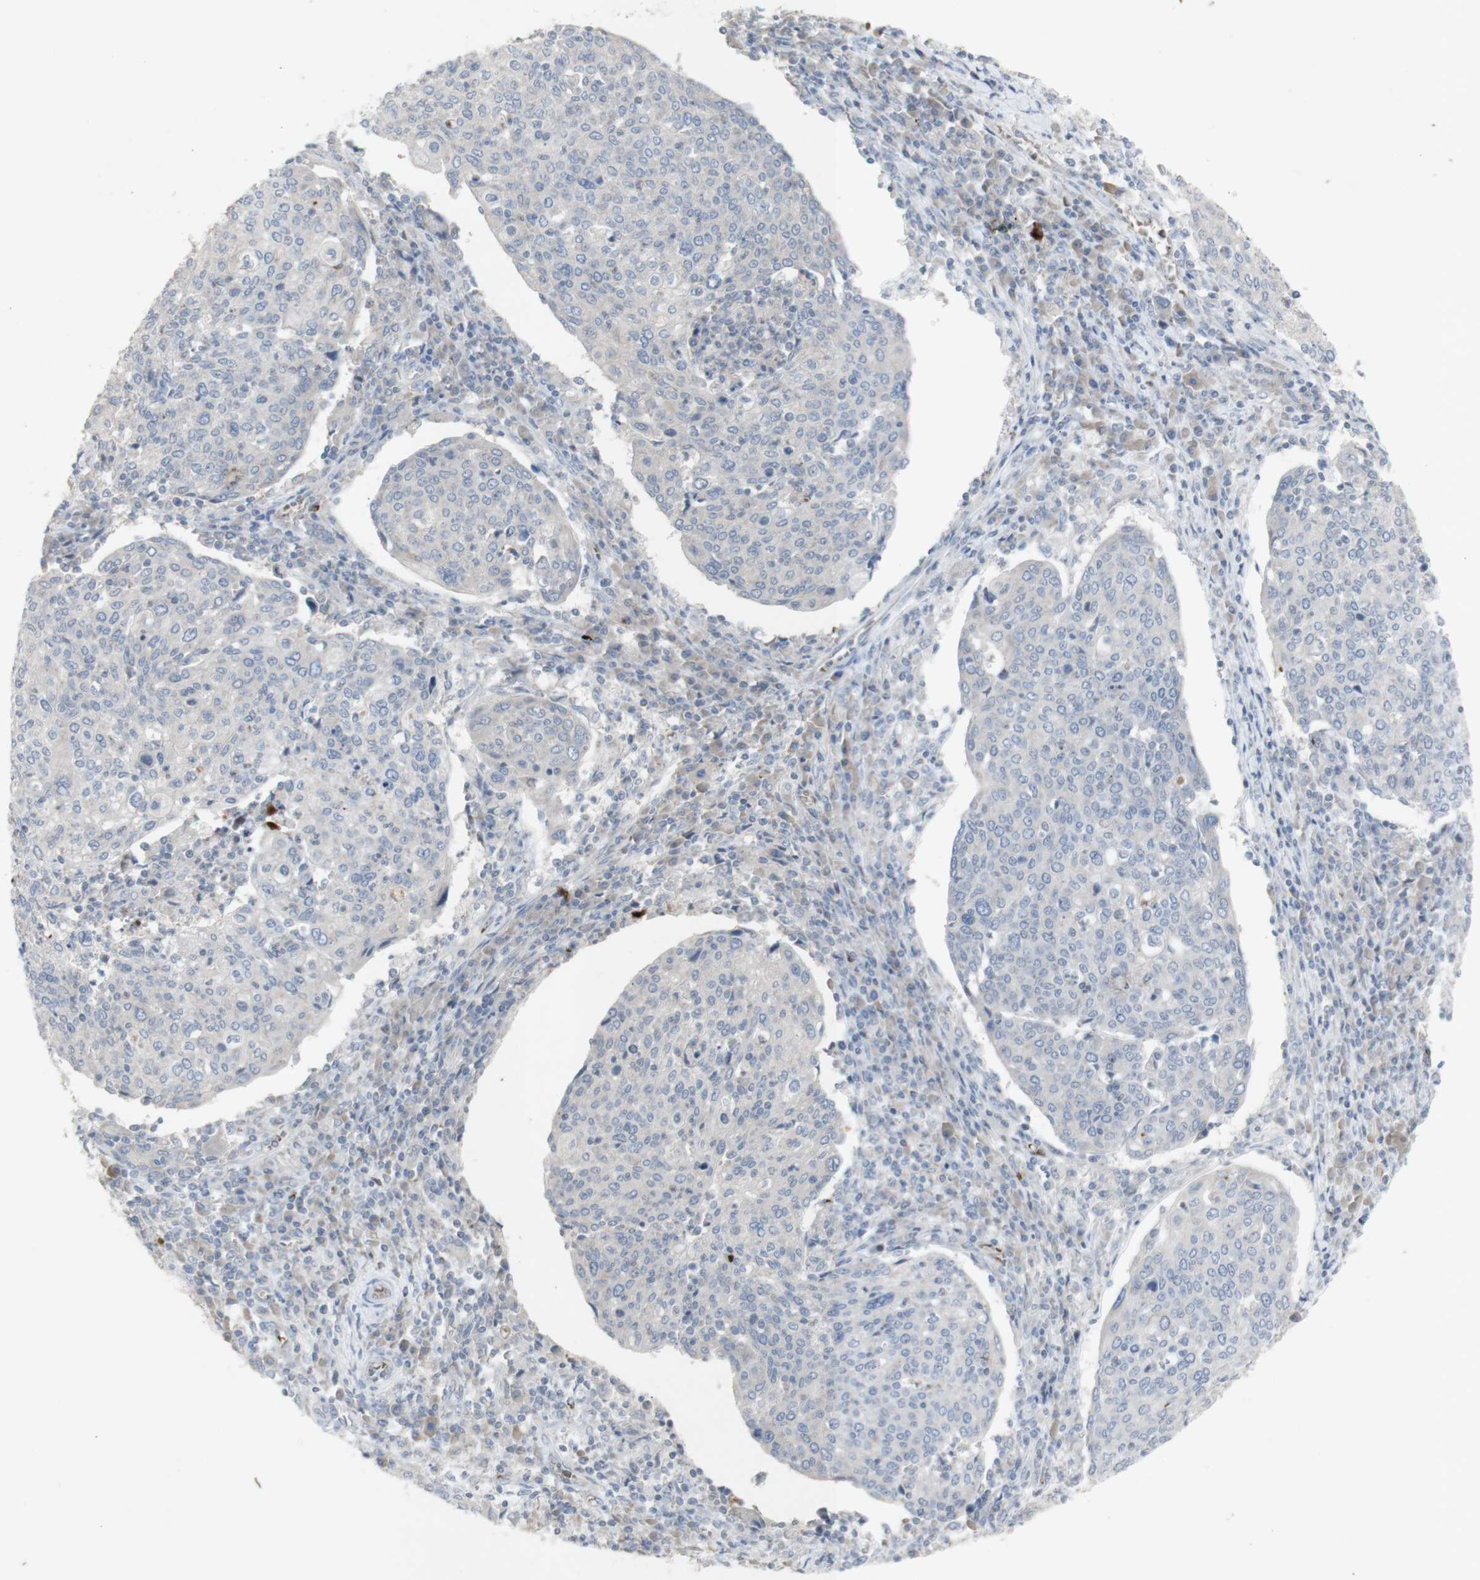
{"staining": {"intensity": "negative", "quantity": "none", "location": "none"}, "tissue": "cervical cancer", "cell_type": "Tumor cells", "image_type": "cancer", "snomed": [{"axis": "morphology", "description": "Squamous cell carcinoma, NOS"}, {"axis": "topography", "description": "Cervix"}], "caption": "Image shows no protein expression in tumor cells of cervical cancer tissue.", "gene": "INS", "patient": {"sex": "female", "age": 40}}